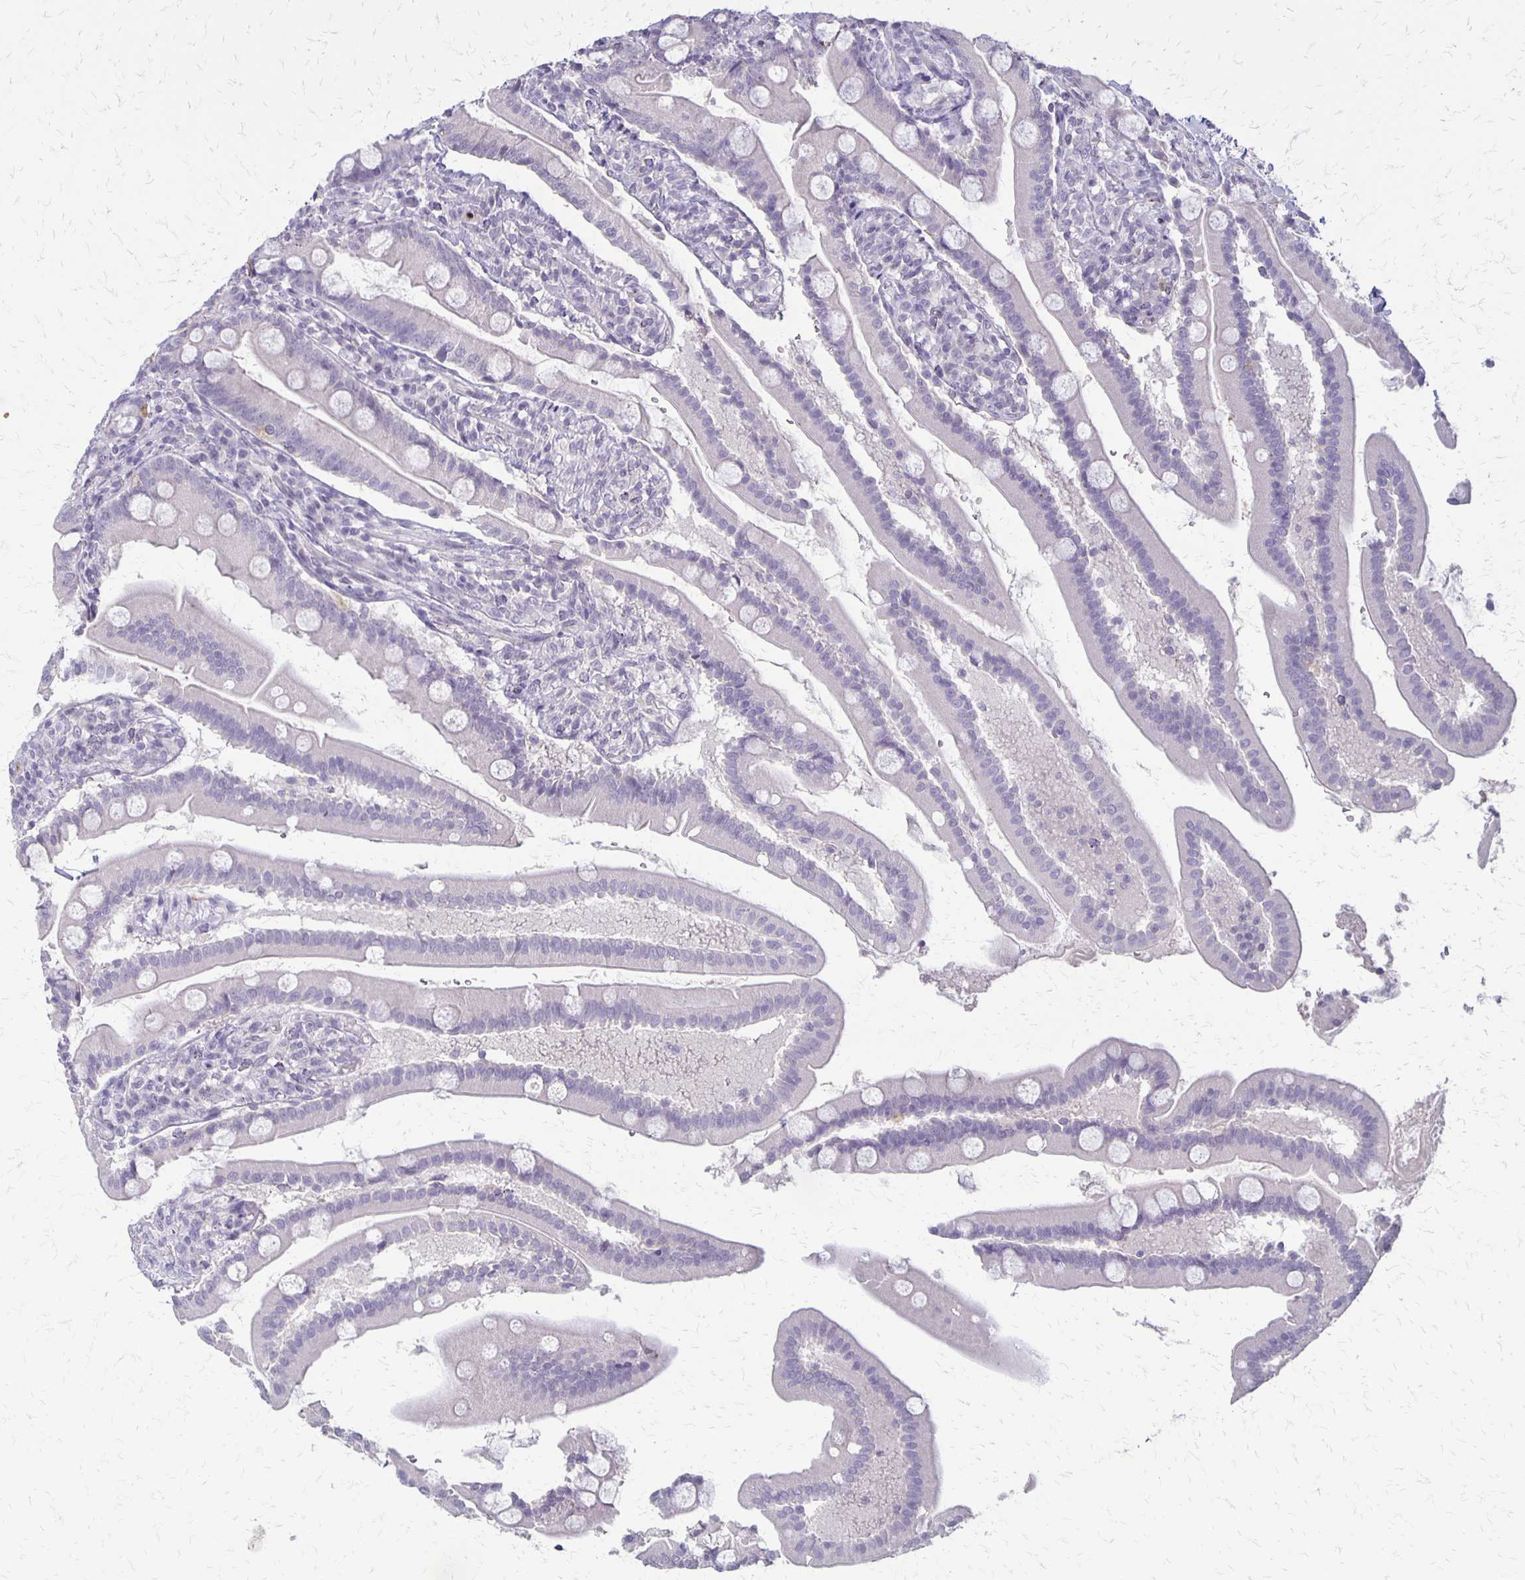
{"staining": {"intensity": "negative", "quantity": "none", "location": "none"}, "tissue": "duodenum", "cell_type": "Glandular cells", "image_type": "normal", "snomed": [{"axis": "morphology", "description": "Normal tissue, NOS"}, {"axis": "topography", "description": "Duodenum"}], "caption": "This is an immunohistochemistry (IHC) image of benign duodenum. There is no staining in glandular cells.", "gene": "SEPTIN5", "patient": {"sex": "female", "age": 67}}